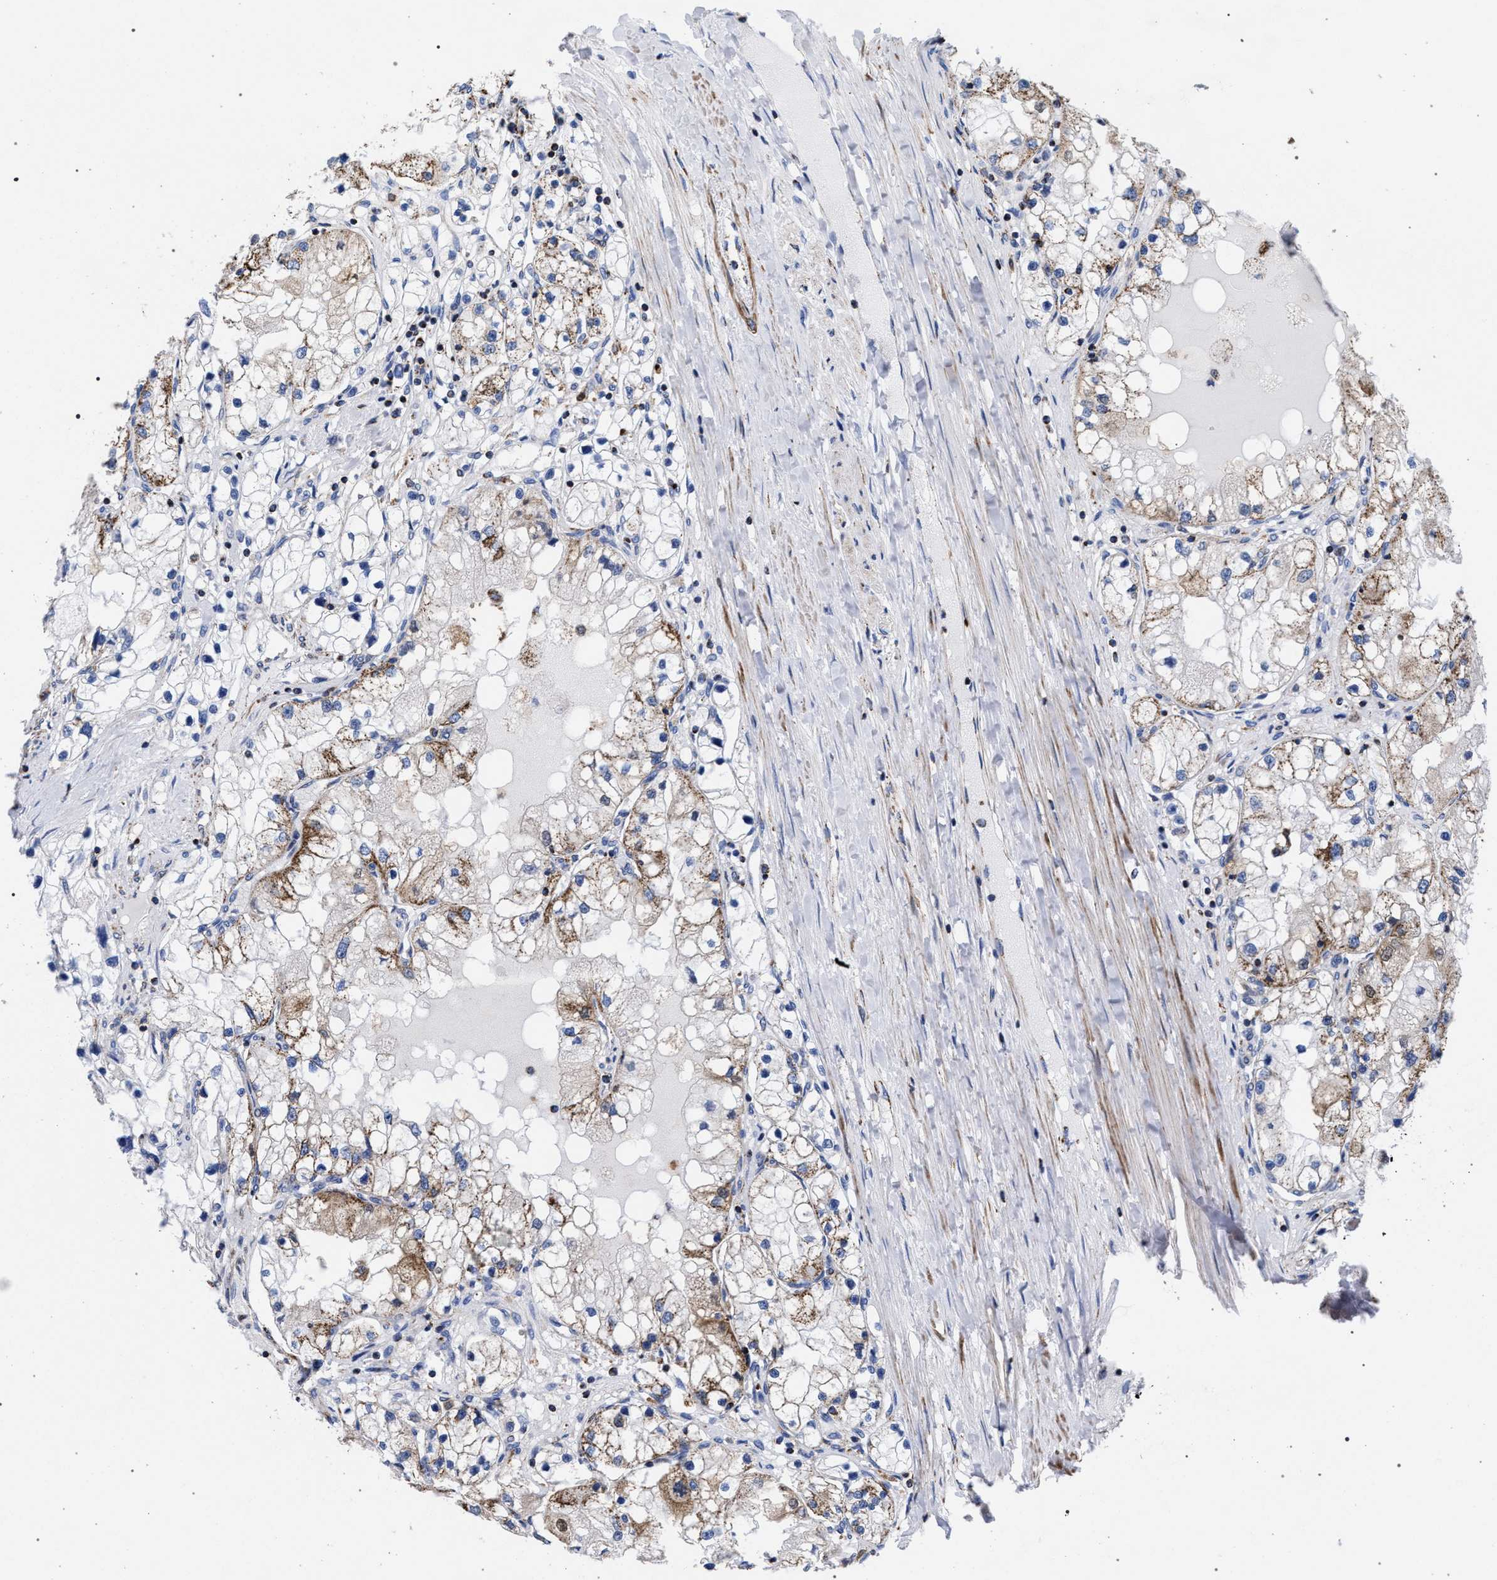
{"staining": {"intensity": "moderate", "quantity": ">75%", "location": "cytoplasmic/membranous"}, "tissue": "renal cancer", "cell_type": "Tumor cells", "image_type": "cancer", "snomed": [{"axis": "morphology", "description": "Adenocarcinoma, NOS"}, {"axis": "topography", "description": "Kidney"}], "caption": "Brown immunohistochemical staining in renal cancer (adenocarcinoma) exhibits moderate cytoplasmic/membranous expression in approximately >75% of tumor cells.", "gene": "ACADS", "patient": {"sex": "male", "age": 68}}